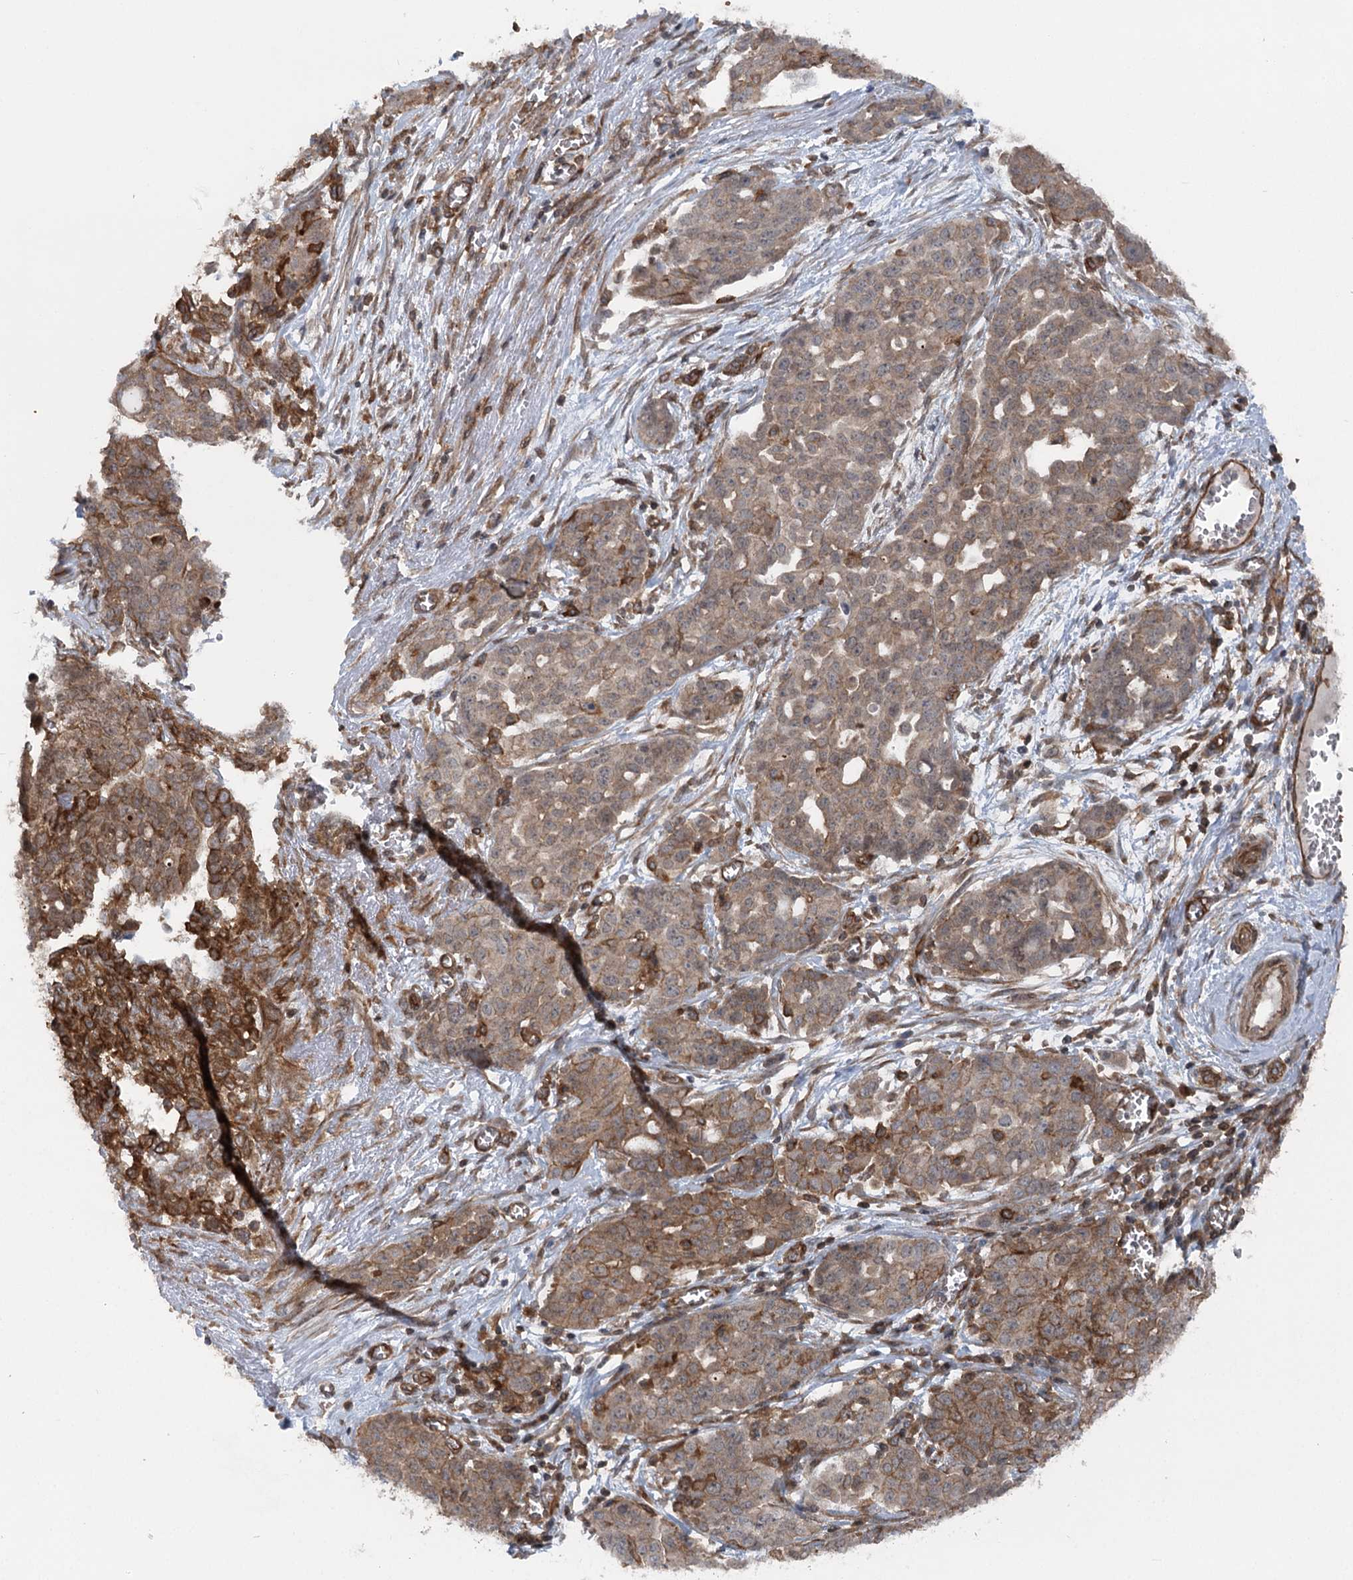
{"staining": {"intensity": "moderate", "quantity": ">75%", "location": "cytoplasmic/membranous"}, "tissue": "ovarian cancer", "cell_type": "Tumor cells", "image_type": "cancer", "snomed": [{"axis": "morphology", "description": "Cystadenocarcinoma, serous, NOS"}, {"axis": "topography", "description": "Soft tissue"}, {"axis": "topography", "description": "Ovary"}], "caption": "A photomicrograph showing moderate cytoplasmic/membranous positivity in approximately >75% of tumor cells in ovarian cancer (serous cystadenocarcinoma), as visualized by brown immunohistochemical staining.", "gene": "IQSEC1", "patient": {"sex": "female", "age": 57}}